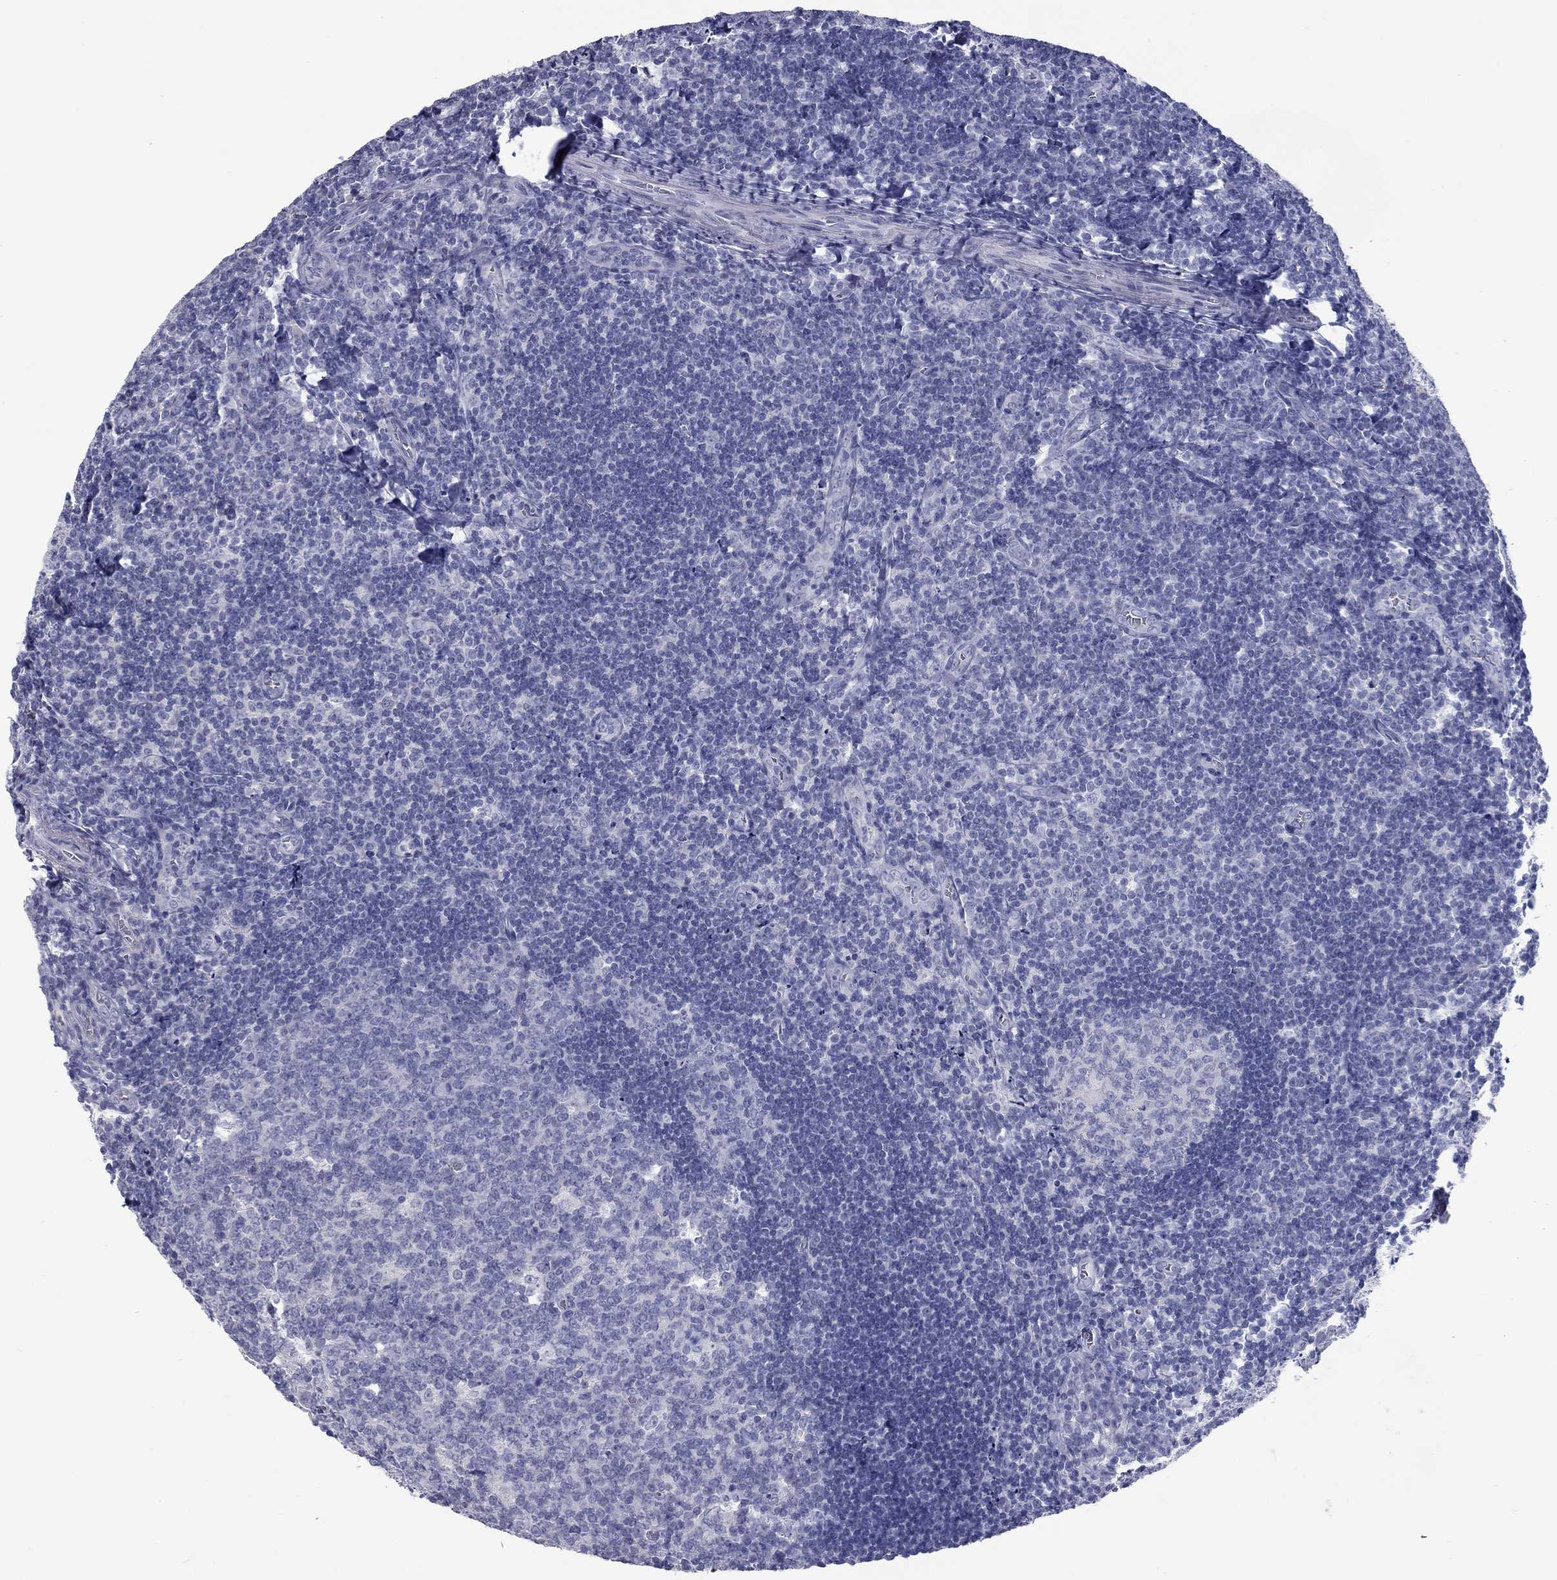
{"staining": {"intensity": "negative", "quantity": "none", "location": "none"}, "tissue": "tonsil", "cell_type": "Germinal center cells", "image_type": "normal", "snomed": [{"axis": "morphology", "description": "Normal tissue, NOS"}, {"axis": "morphology", "description": "Inflammation, NOS"}, {"axis": "topography", "description": "Tonsil"}], "caption": "Immunohistochemistry (IHC) histopathology image of normal tonsil: tonsil stained with DAB (3,3'-diaminobenzidine) demonstrates no significant protein positivity in germinal center cells.", "gene": "KIRREL2", "patient": {"sex": "female", "age": 31}}